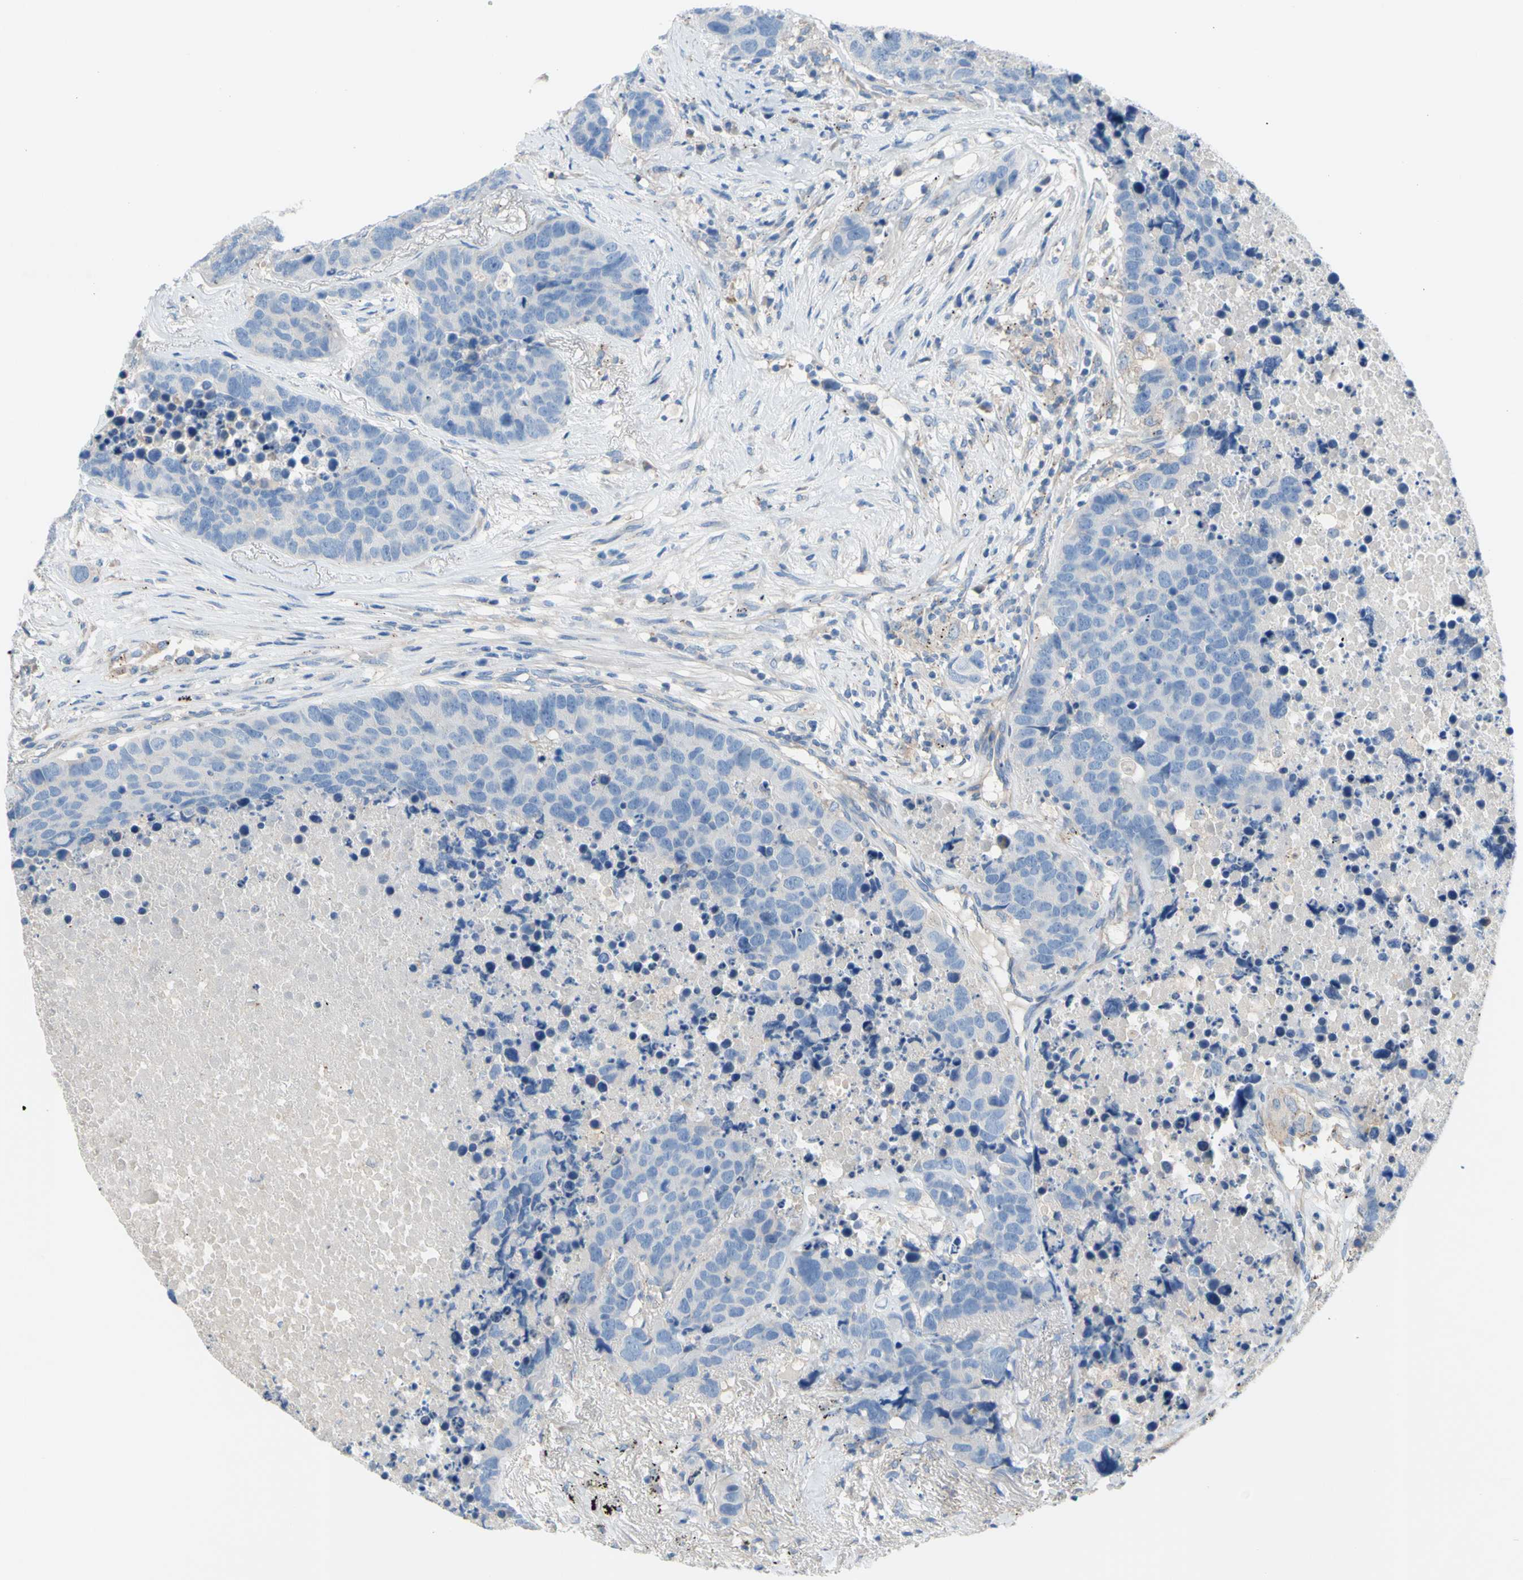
{"staining": {"intensity": "negative", "quantity": "none", "location": "none"}, "tissue": "carcinoid", "cell_type": "Tumor cells", "image_type": "cancer", "snomed": [{"axis": "morphology", "description": "Carcinoid, malignant, NOS"}, {"axis": "topography", "description": "Lung"}], "caption": "IHC of carcinoid demonstrates no positivity in tumor cells.", "gene": "TMEM59L", "patient": {"sex": "male", "age": 60}}